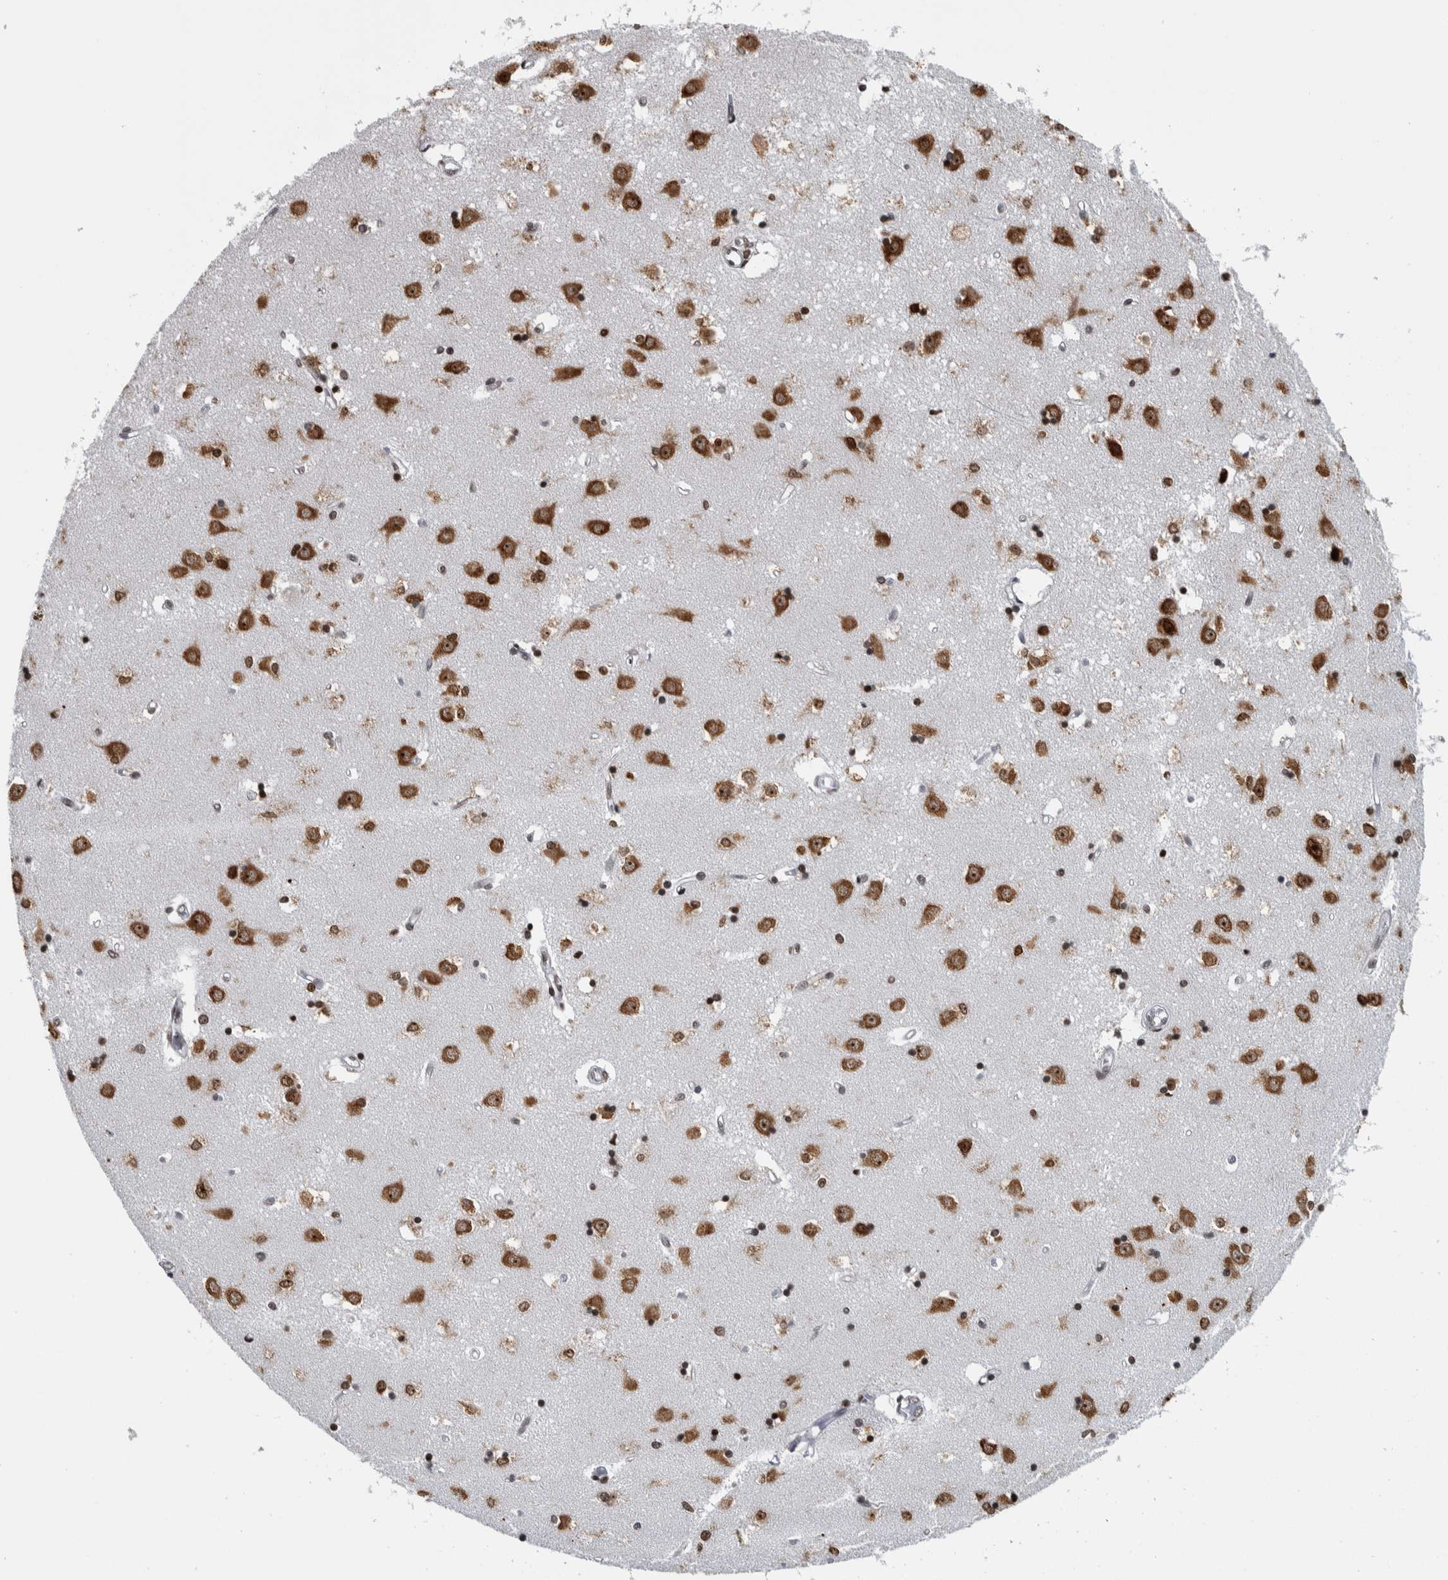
{"staining": {"intensity": "strong", "quantity": ">75%", "location": "nuclear"}, "tissue": "caudate", "cell_type": "Glial cells", "image_type": "normal", "snomed": [{"axis": "morphology", "description": "Normal tissue, NOS"}, {"axis": "topography", "description": "Lateral ventricle wall"}], "caption": "Protein expression analysis of unremarkable caudate shows strong nuclear staining in approximately >75% of glial cells. Using DAB (3,3'-diaminobenzidine) (brown) and hematoxylin (blue) stains, captured at high magnification using brightfield microscopy.", "gene": "TOP2B", "patient": {"sex": "male", "age": 45}}